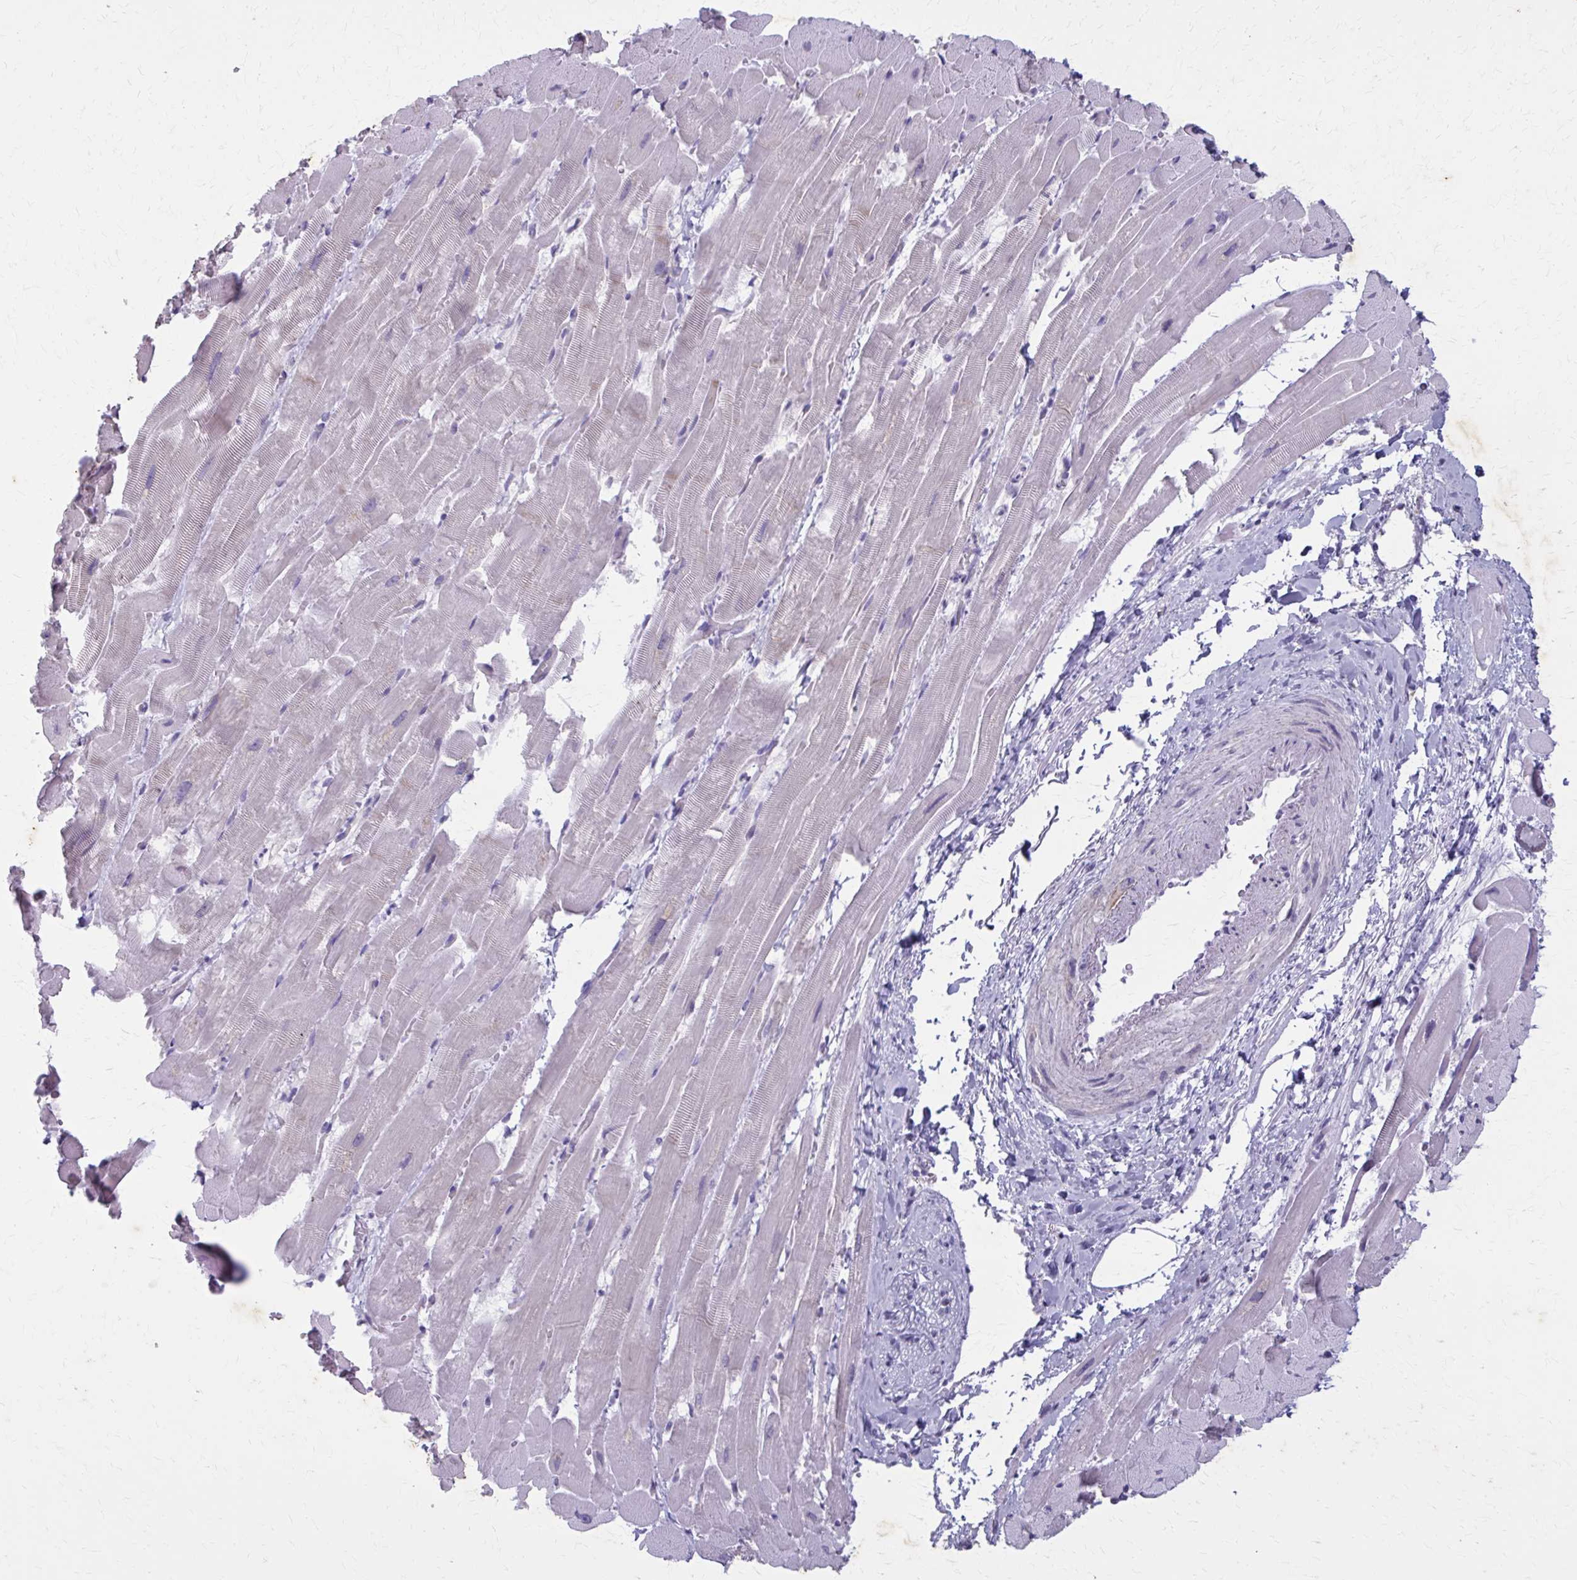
{"staining": {"intensity": "moderate", "quantity": "<25%", "location": "cytoplasmic/membranous"}, "tissue": "heart muscle", "cell_type": "Cardiomyocytes", "image_type": "normal", "snomed": [{"axis": "morphology", "description": "Normal tissue, NOS"}, {"axis": "topography", "description": "Heart"}], "caption": "Immunohistochemical staining of benign human heart muscle exhibits <25% levels of moderate cytoplasmic/membranous protein positivity in about <25% of cardiomyocytes. Using DAB (brown) and hematoxylin (blue) stains, captured at high magnification using brightfield microscopy.", "gene": "CARD9", "patient": {"sex": "male", "age": 37}}